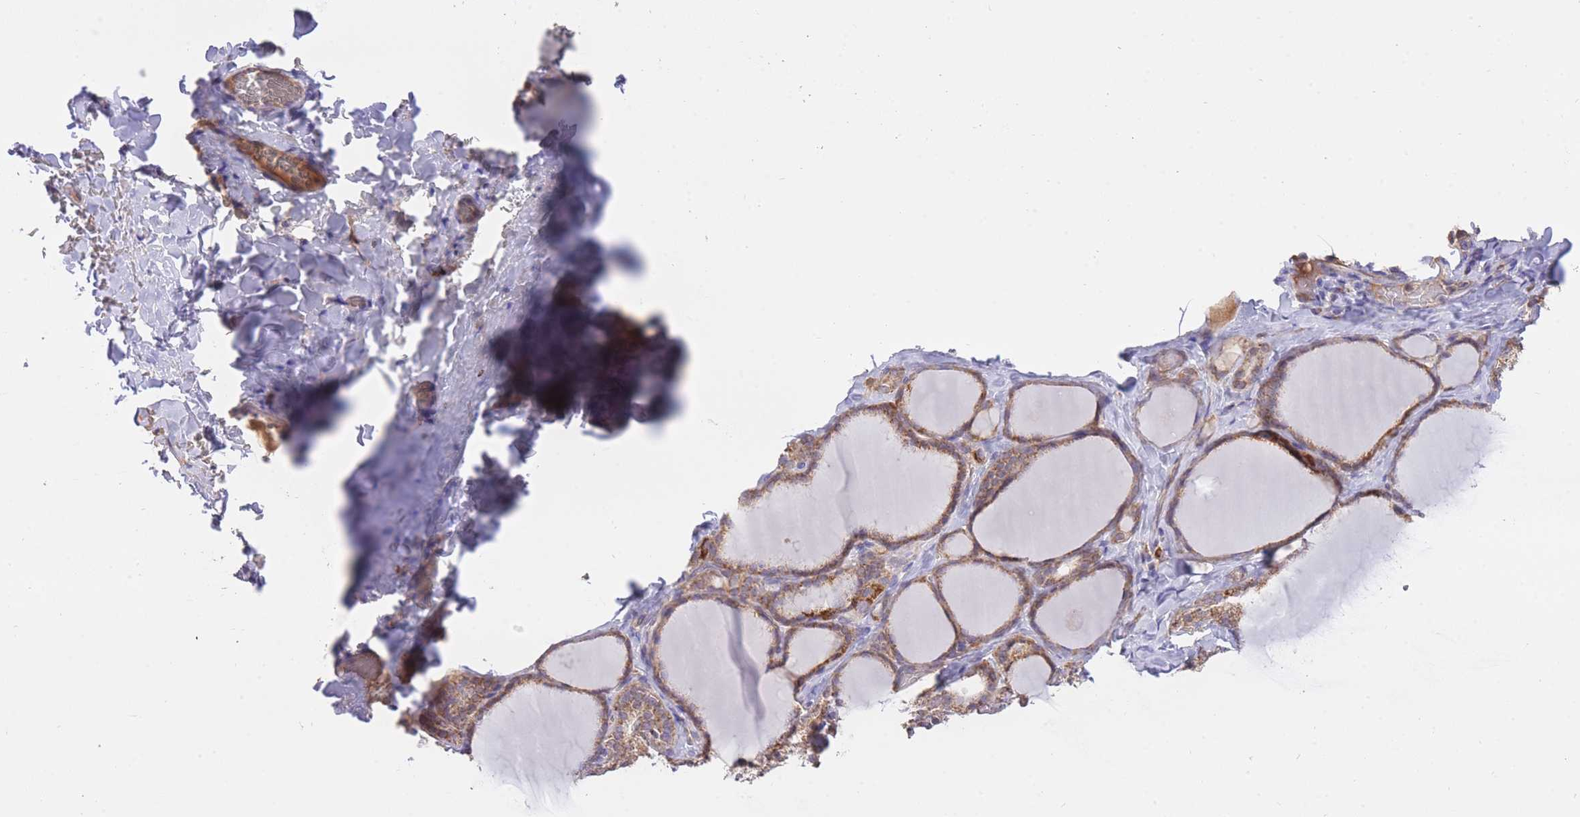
{"staining": {"intensity": "moderate", "quantity": ">75%", "location": "cytoplasmic/membranous"}, "tissue": "thyroid gland", "cell_type": "Glandular cells", "image_type": "normal", "snomed": [{"axis": "morphology", "description": "Normal tissue, NOS"}, {"axis": "topography", "description": "Thyroid gland"}], "caption": "Protein analysis of unremarkable thyroid gland reveals moderate cytoplasmic/membranous staining in approximately >75% of glandular cells.", "gene": "PREP", "patient": {"sex": "female", "age": 31}}